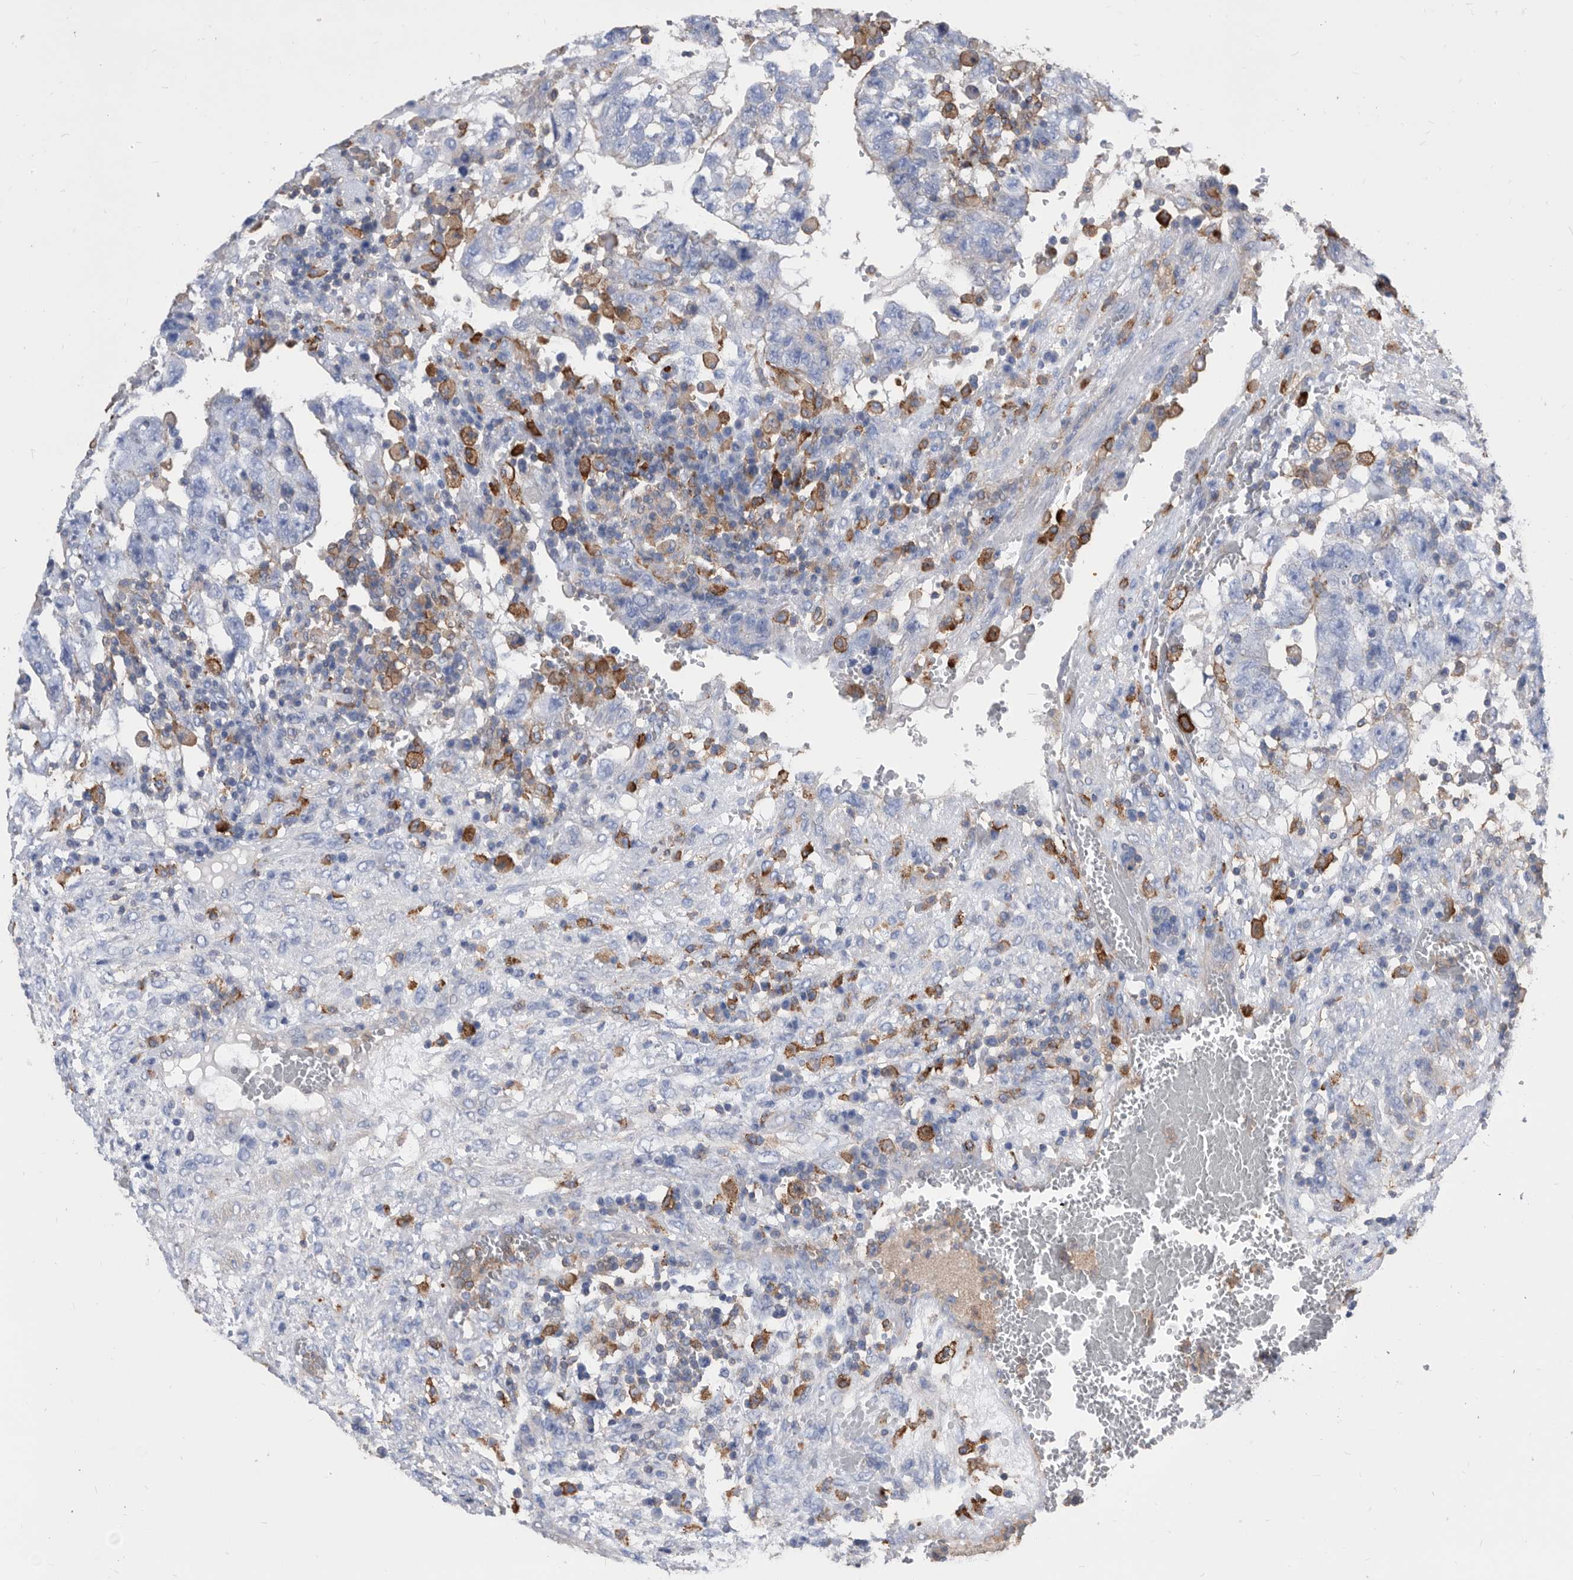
{"staining": {"intensity": "negative", "quantity": "none", "location": "none"}, "tissue": "testis cancer", "cell_type": "Tumor cells", "image_type": "cancer", "snomed": [{"axis": "morphology", "description": "Carcinoma, Embryonal, NOS"}, {"axis": "topography", "description": "Testis"}], "caption": "Histopathology image shows no protein positivity in tumor cells of testis cancer (embryonal carcinoma) tissue.", "gene": "MS4A4A", "patient": {"sex": "male", "age": 36}}